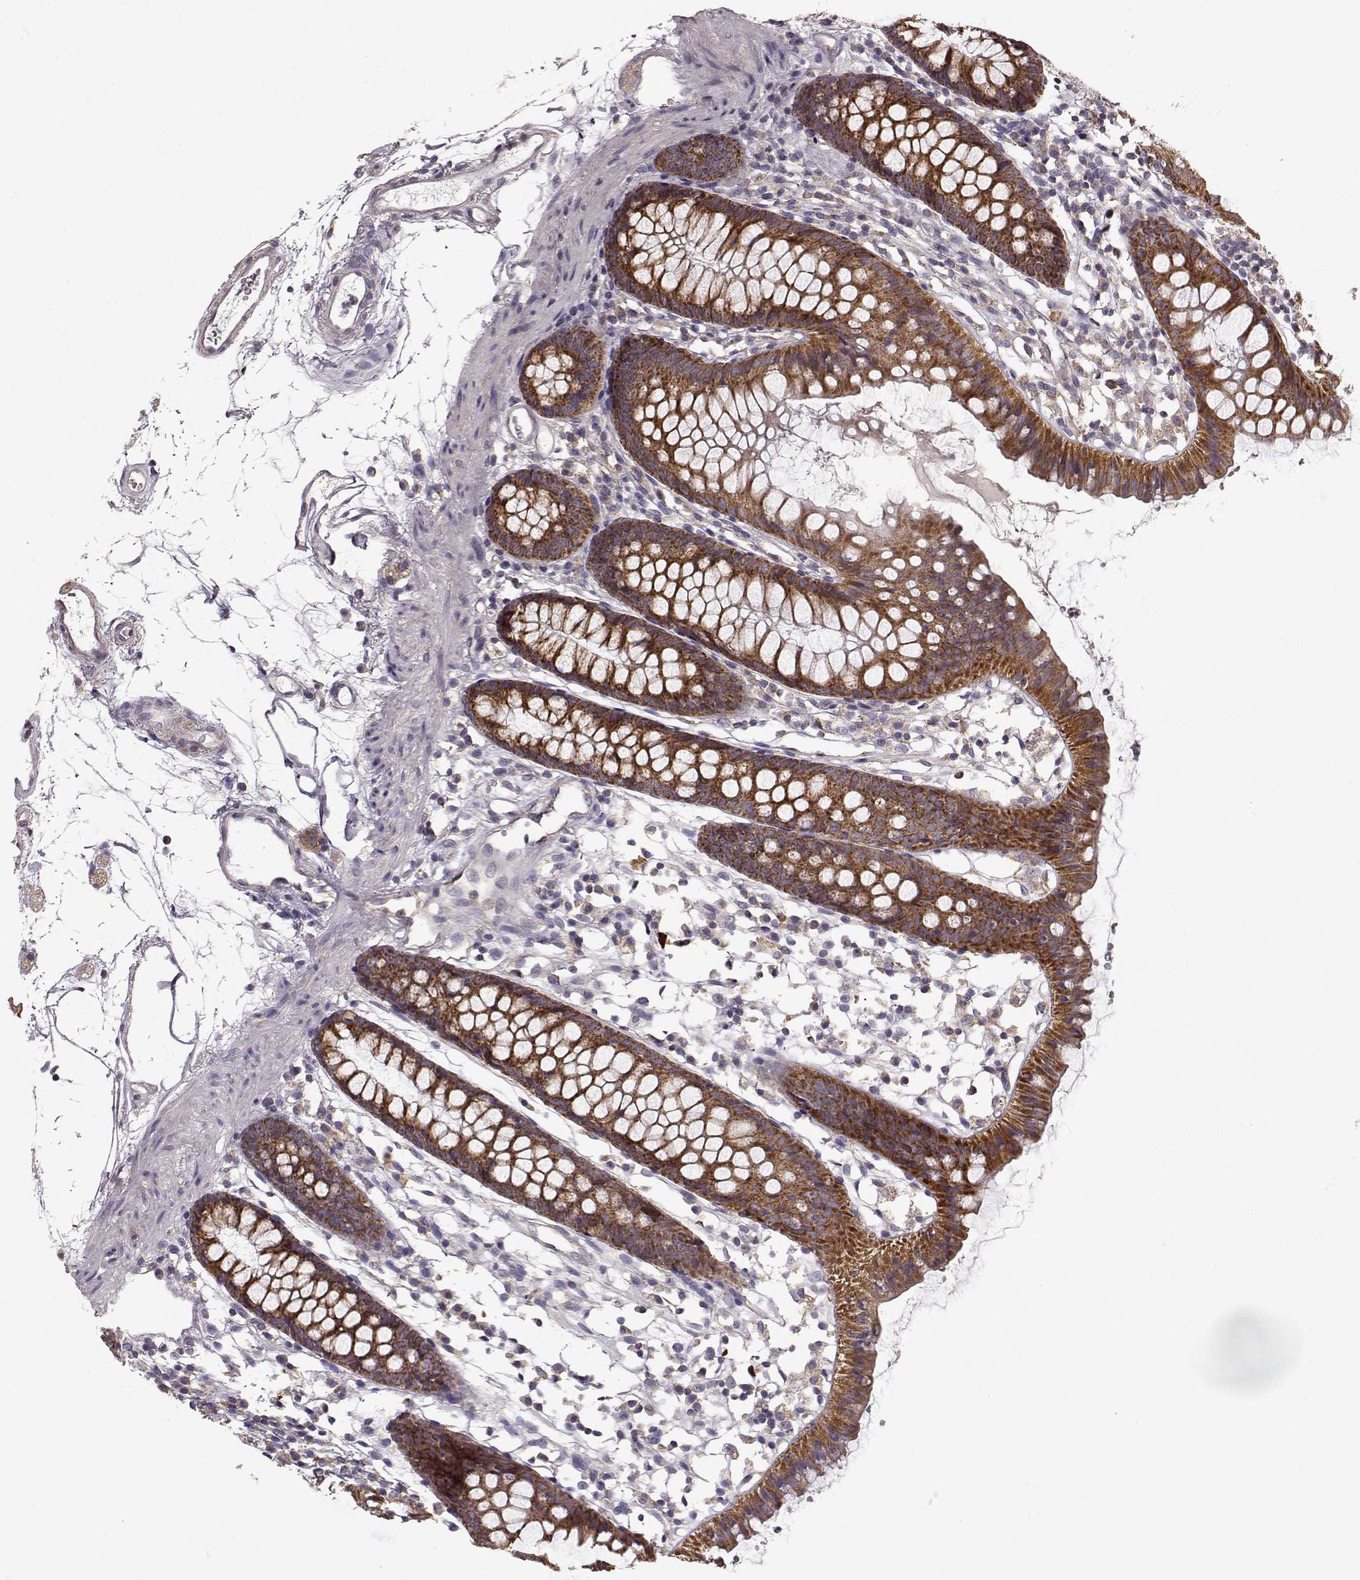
{"staining": {"intensity": "weak", "quantity": ">75%", "location": "cytoplasmic/membranous"}, "tissue": "colon", "cell_type": "Endothelial cells", "image_type": "normal", "snomed": [{"axis": "morphology", "description": "Normal tissue, NOS"}, {"axis": "topography", "description": "Colon"}], "caption": "High-power microscopy captured an immunohistochemistry (IHC) image of unremarkable colon, revealing weak cytoplasmic/membranous positivity in about >75% of endothelial cells.", "gene": "ERBB3", "patient": {"sex": "female", "age": 84}}